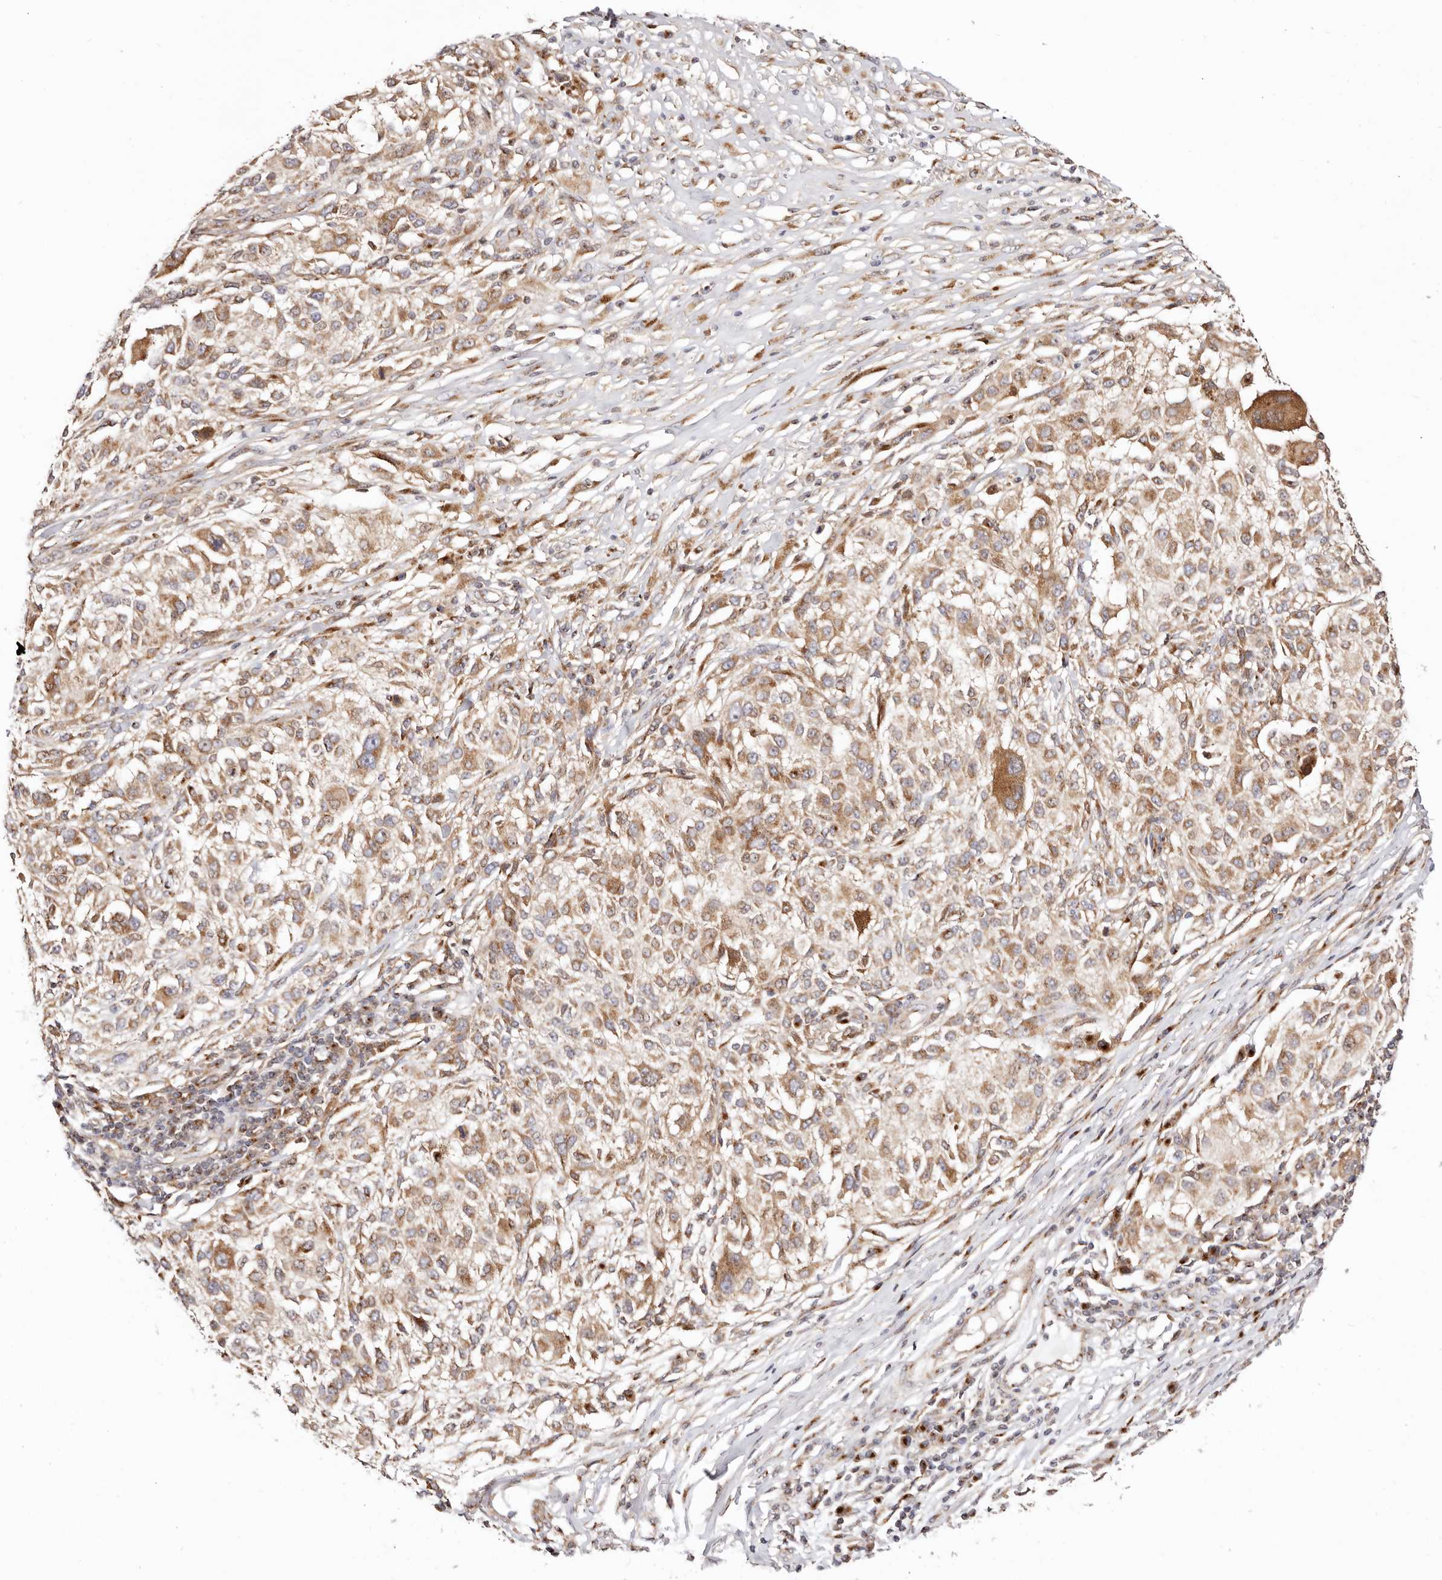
{"staining": {"intensity": "moderate", "quantity": ">75%", "location": "cytoplasmic/membranous"}, "tissue": "melanoma", "cell_type": "Tumor cells", "image_type": "cancer", "snomed": [{"axis": "morphology", "description": "Necrosis, NOS"}, {"axis": "morphology", "description": "Malignant melanoma, NOS"}, {"axis": "topography", "description": "Skin"}], "caption": "Melanoma stained with immunohistochemistry displays moderate cytoplasmic/membranous expression in about >75% of tumor cells. Nuclei are stained in blue.", "gene": "MAPK6", "patient": {"sex": "female", "age": 87}}